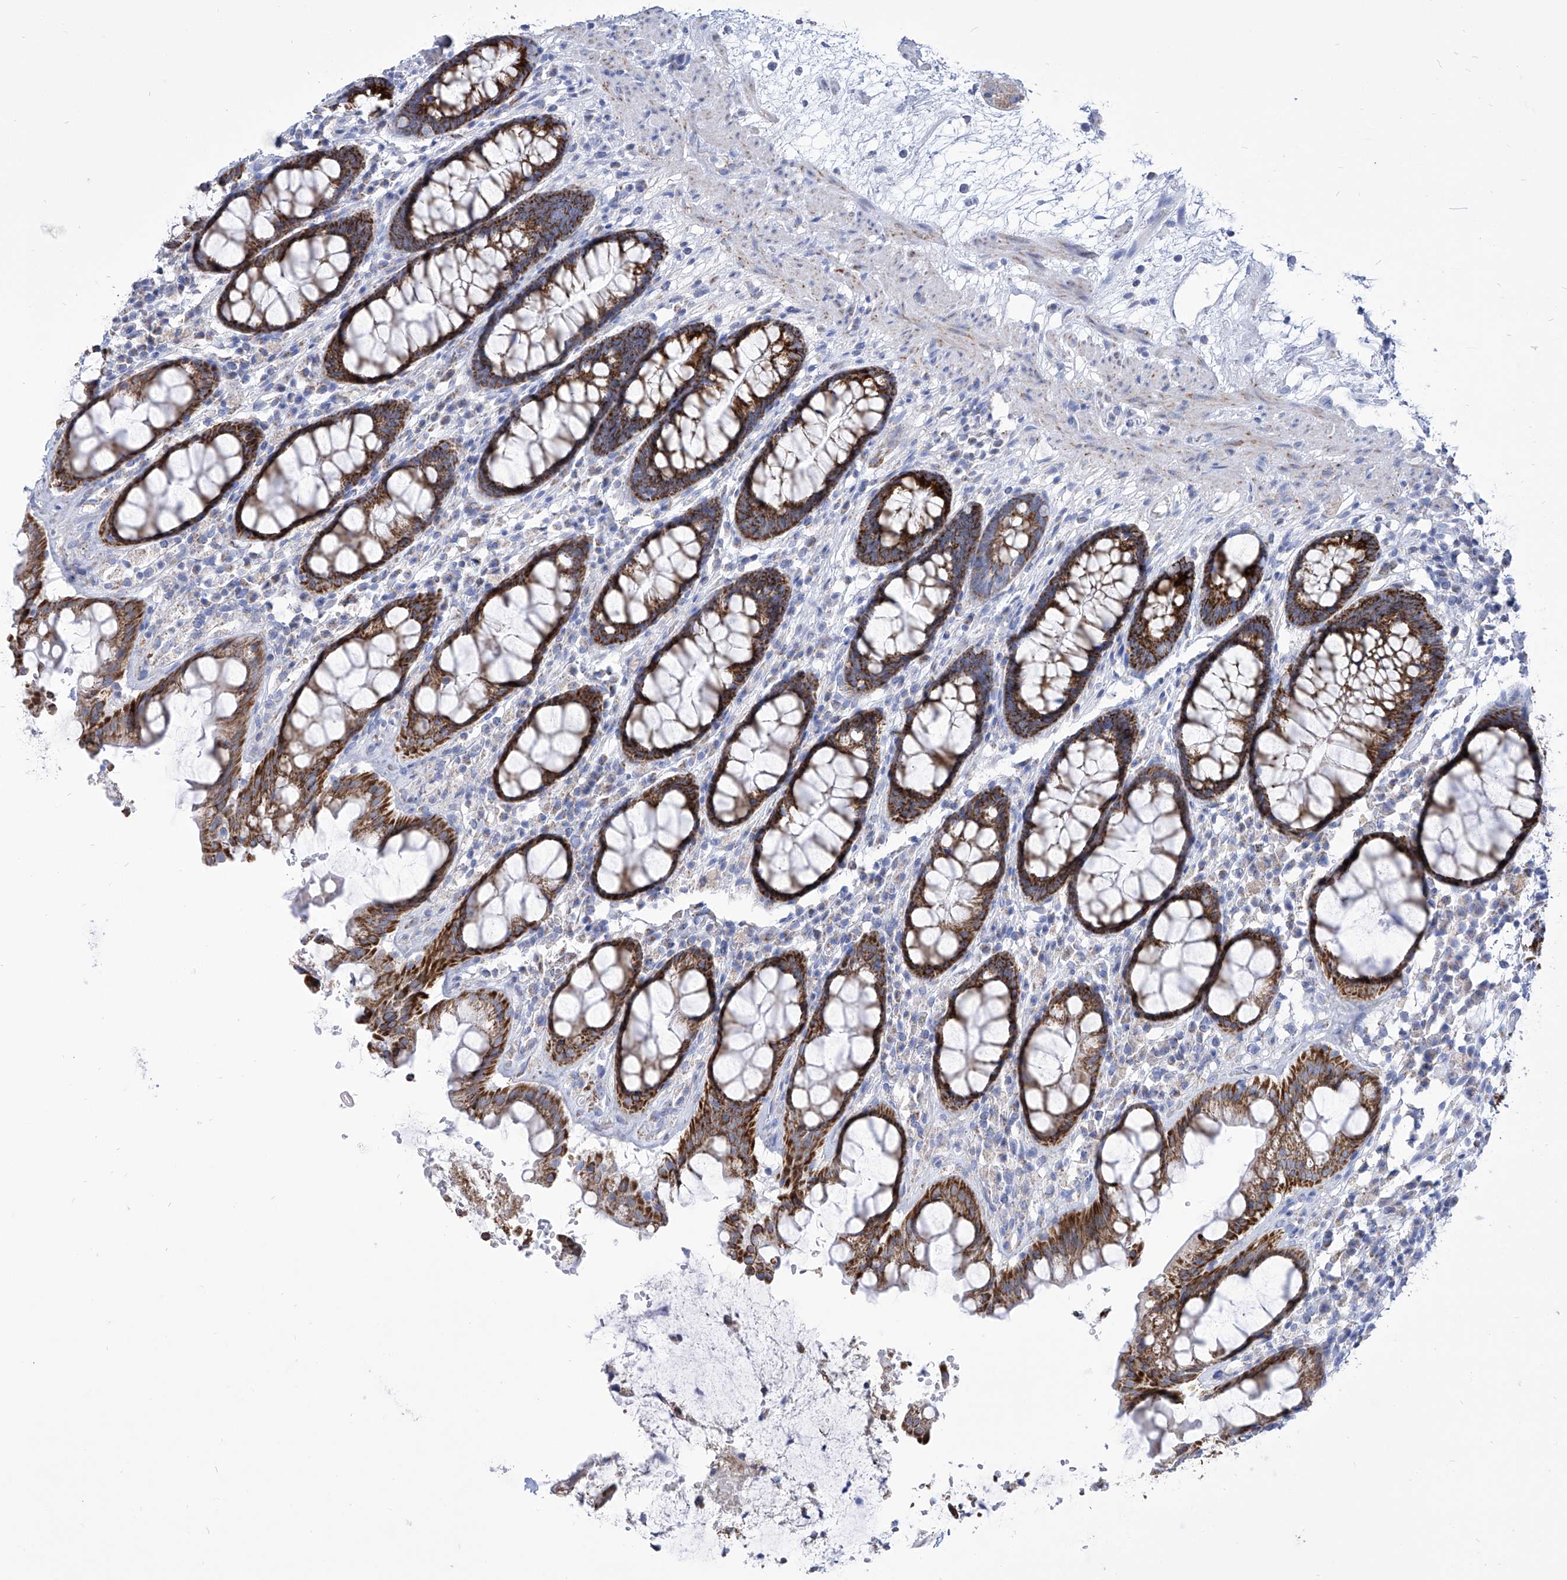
{"staining": {"intensity": "strong", "quantity": ">75%", "location": "cytoplasmic/membranous"}, "tissue": "rectum", "cell_type": "Glandular cells", "image_type": "normal", "snomed": [{"axis": "morphology", "description": "Normal tissue, NOS"}, {"axis": "topography", "description": "Rectum"}], "caption": "Immunohistochemistry (IHC) image of benign human rectum stained for a protein (brown), which exhibits high levels of strong cytoplasmic/membranous expression in about >75% of glandular cells.", "gene": "COQ3", "patient": {"sex": "male", "age": 64}}